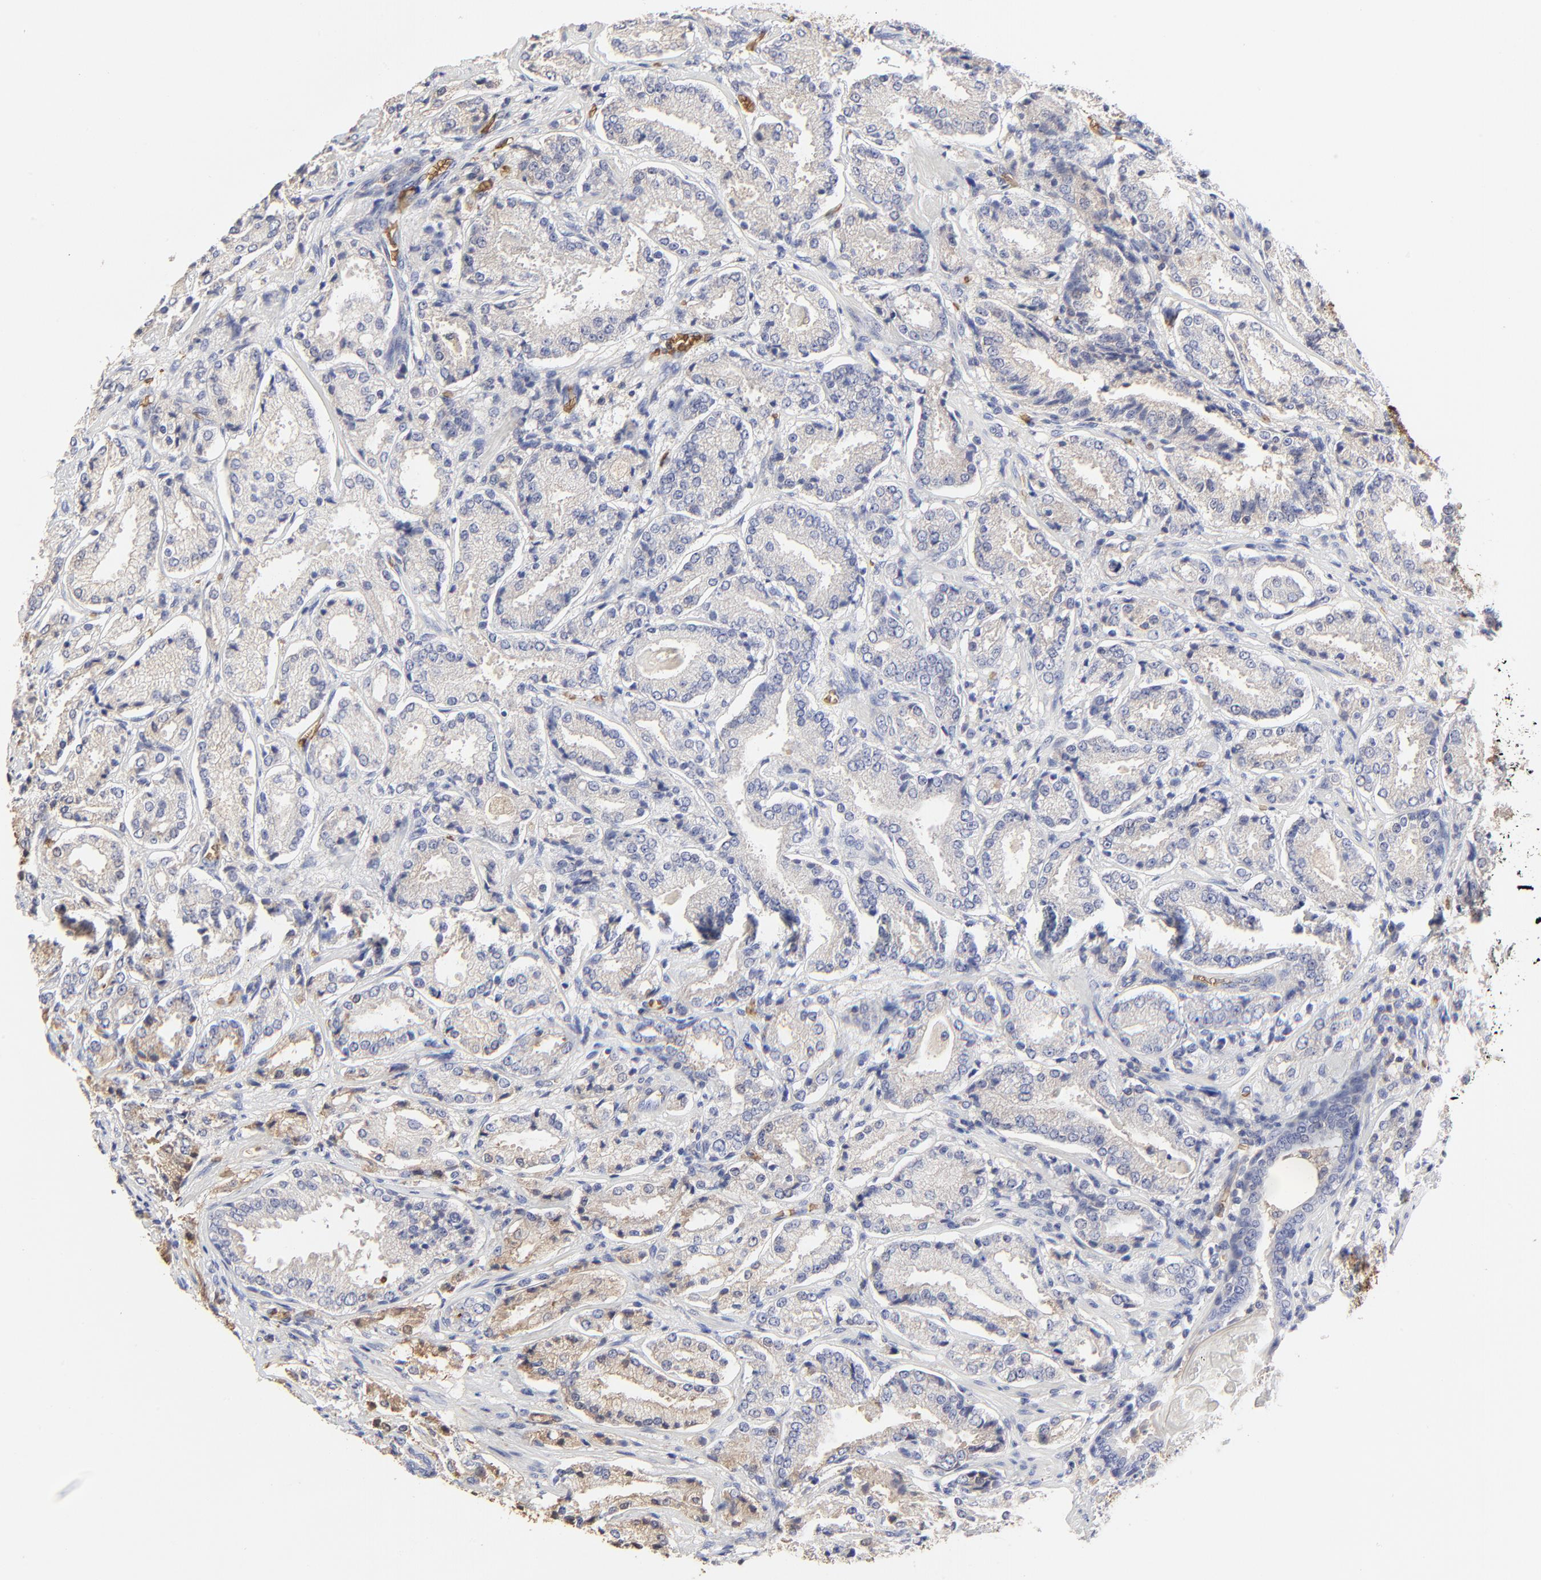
{"staining": {"intensity": "weak", "quantity": ">75%", "location": "cytoplasmic/membranous"}, "tissue": "prostate cancer", "cell_type": "Tumor cells", "image_type": "cancer", "snomed": [{"axis": "morphology", "description": "Adenocarcinoma, High grade"}, {"axis": "topography", "description": "Prostate"}], "caption": "Prostate adenocarcinoma (high-grade) stained with a brown dye displays weak cytoplasmic/membranous positive positivity in approximately >75% of tumor cells.", "gene": "PAG1", "patient": {"sex": "male", "age": 58}}